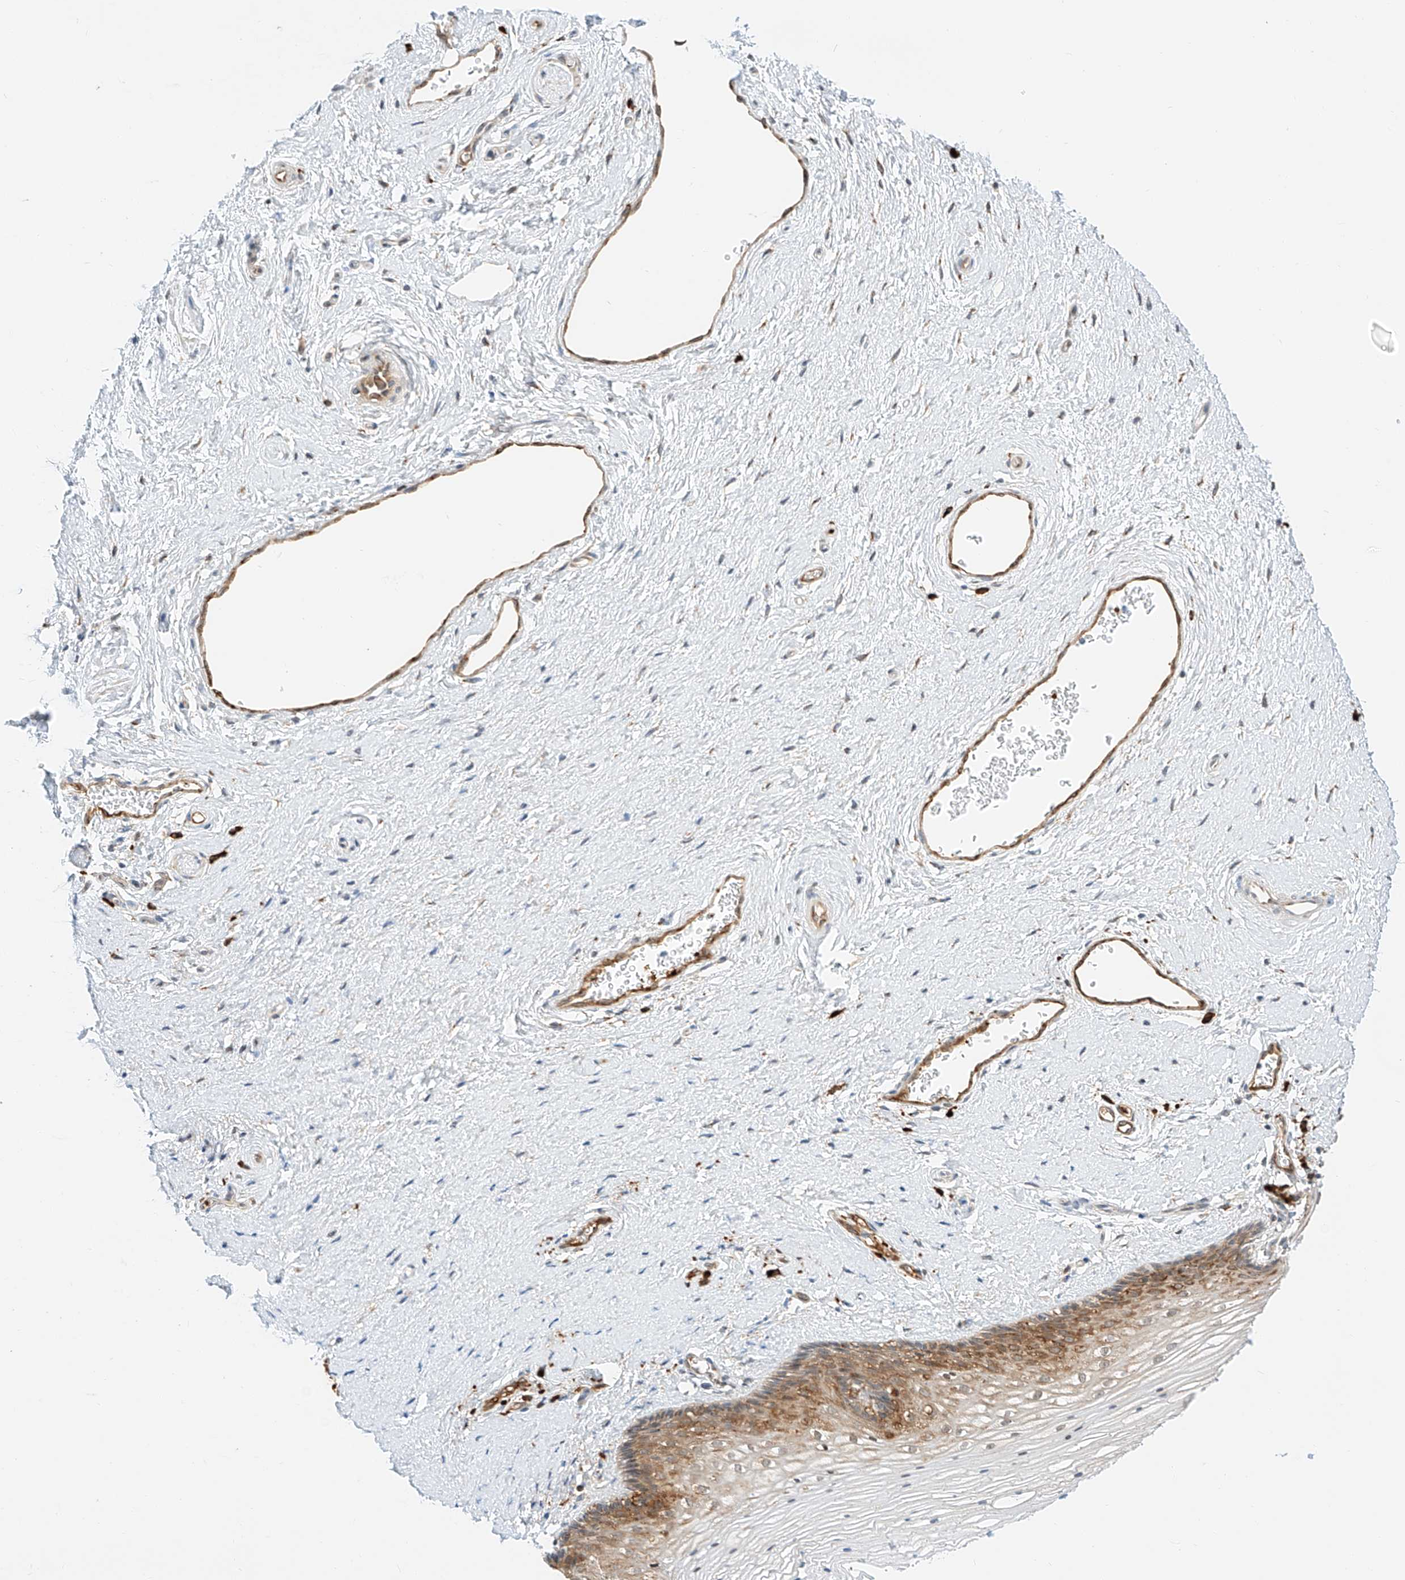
{"staining": {"intensity": "moderate", "quantity": ">75%", "location": "cytoplasmic/membranous"}, "tissue": "vagina", "cell_type": "Squamous epithelial cells", "image_type": "normal", "snomed": [{"axis": "morphology", "description": "Normal tissue, NOS"}, {"axis": "topography", "description": "Vagina"}], "caption": "Unremarkable vagina shows moderate cytoplasmic/membranous expression in approximately >75% of squamous epithelial cells, visualized by immunohistochemistry.", "gene": "CARMIL1", "patient": {"sex": "female", "age": 46}}